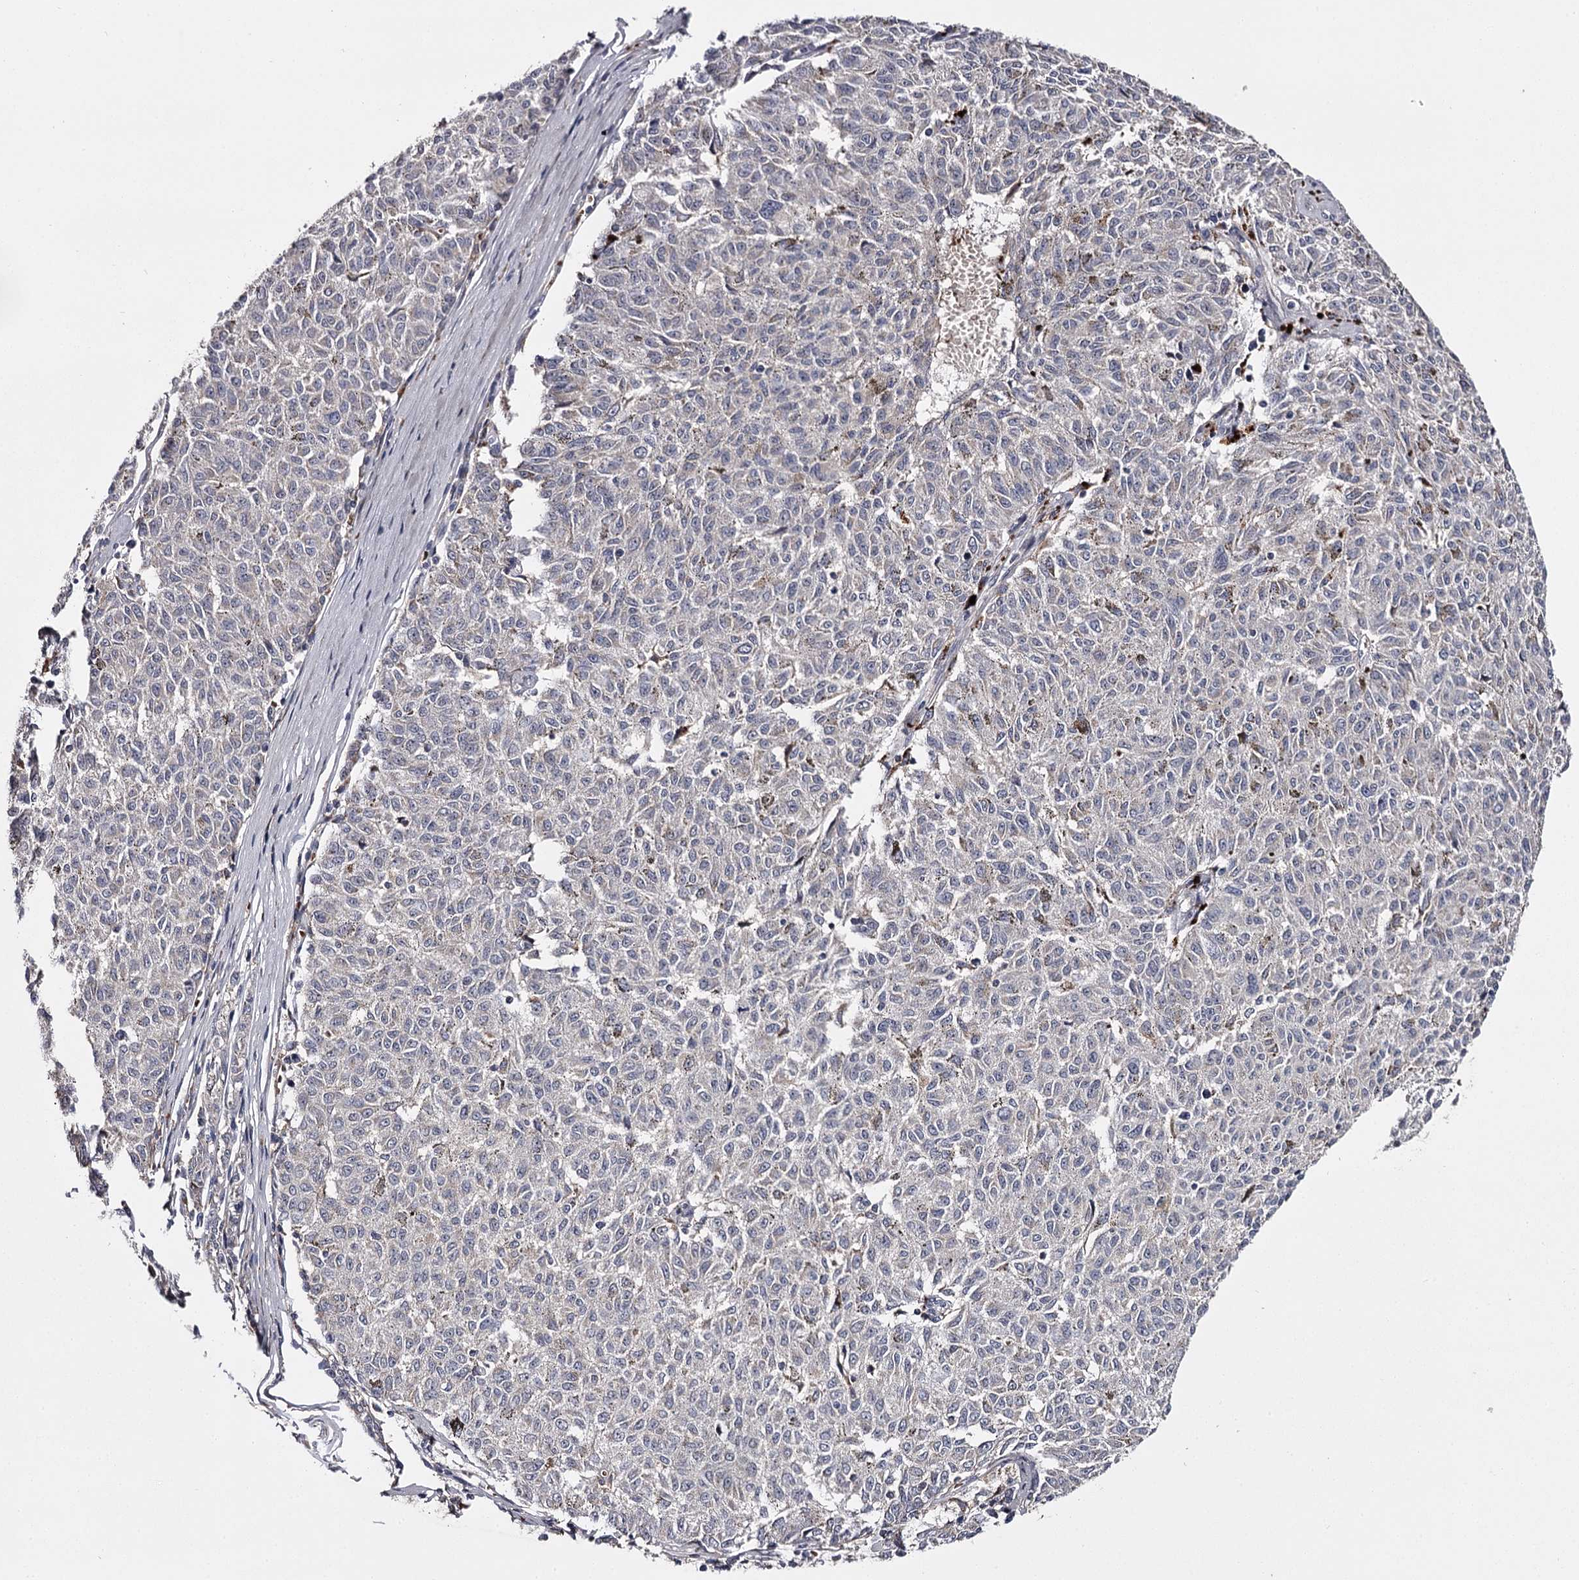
{"staining": {"intensity": "negative", "quantity": "none", "location": "none"}, "tissue": "melanoma", "cell_type": "Tumor cells", "image_type": "cancer", "snomed": [{"axis": "morphology", "description": "Malignant melanoma, NOS"}, {"axis": "topography", "description": "Skin"}], "caption": "This is an IHC histopathology image of malignant melanoma. There is no expression in tumor cells.", "gene": "RASSF6", "patient": {"sex": "female", "age": 72}}